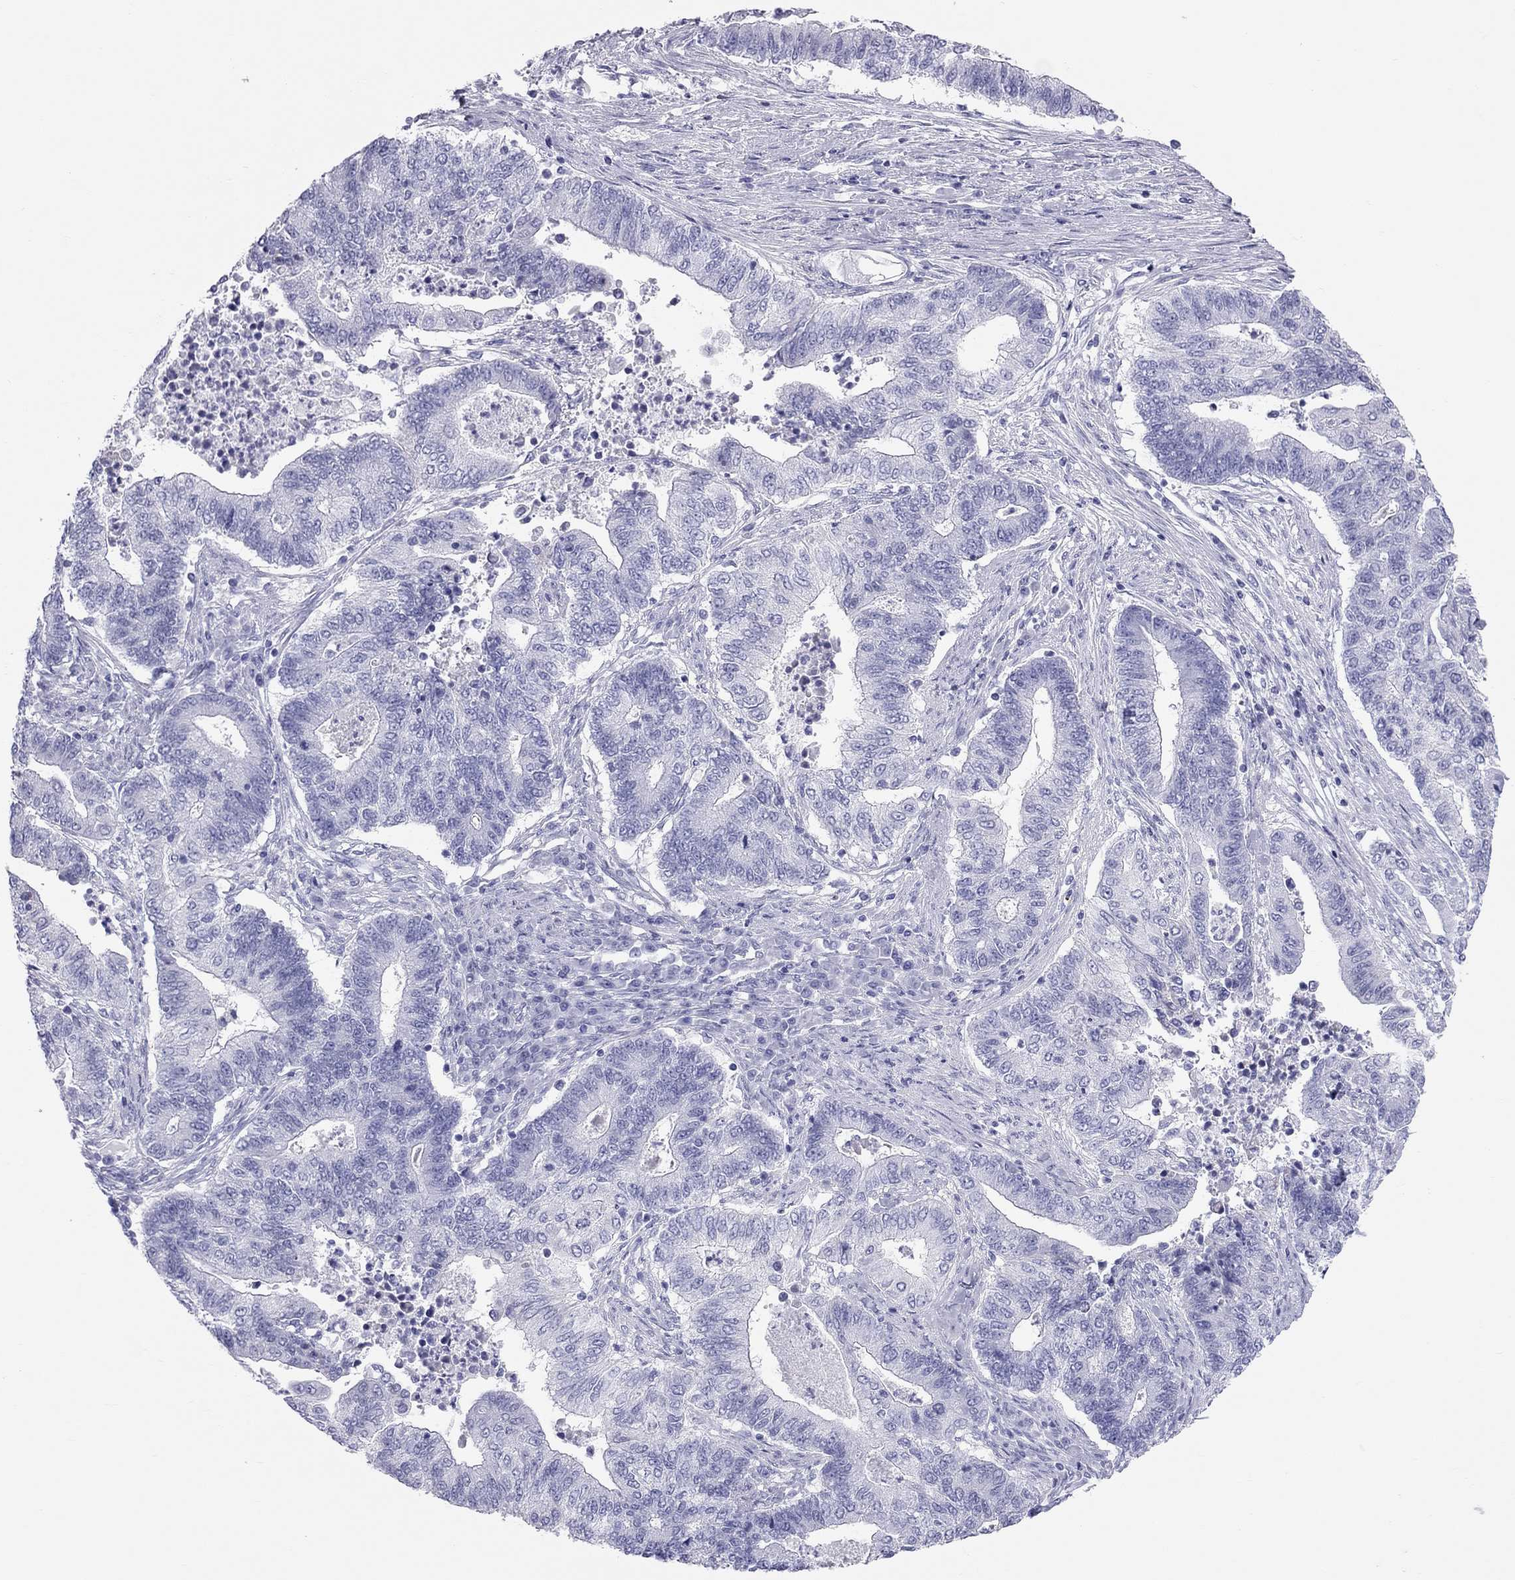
{"staining": {"intensity": "negative", "quantity": "none", "location": "none"}, "tissue": "endometrial cancer", "cell_type": "Tumor cells", "image_type": "cancer", "snomed": [{"axis": "morphology", "description": "Adenocarcinoma, NOS"}, {"axis": "topography", "description": "Uterus"}, {"axis": "topography", "description": "Endometrium"}], "caption": "This micrograph is of endometrial cancer (adenocarcinoma) stained with immunohistochemistry (IHC) to label a protein in brown with the nuclei are counter-stained blue. There is no expression in tumor cells.", "gene": "TRPM3", "patient": {"sex": "female", "age": 54}}